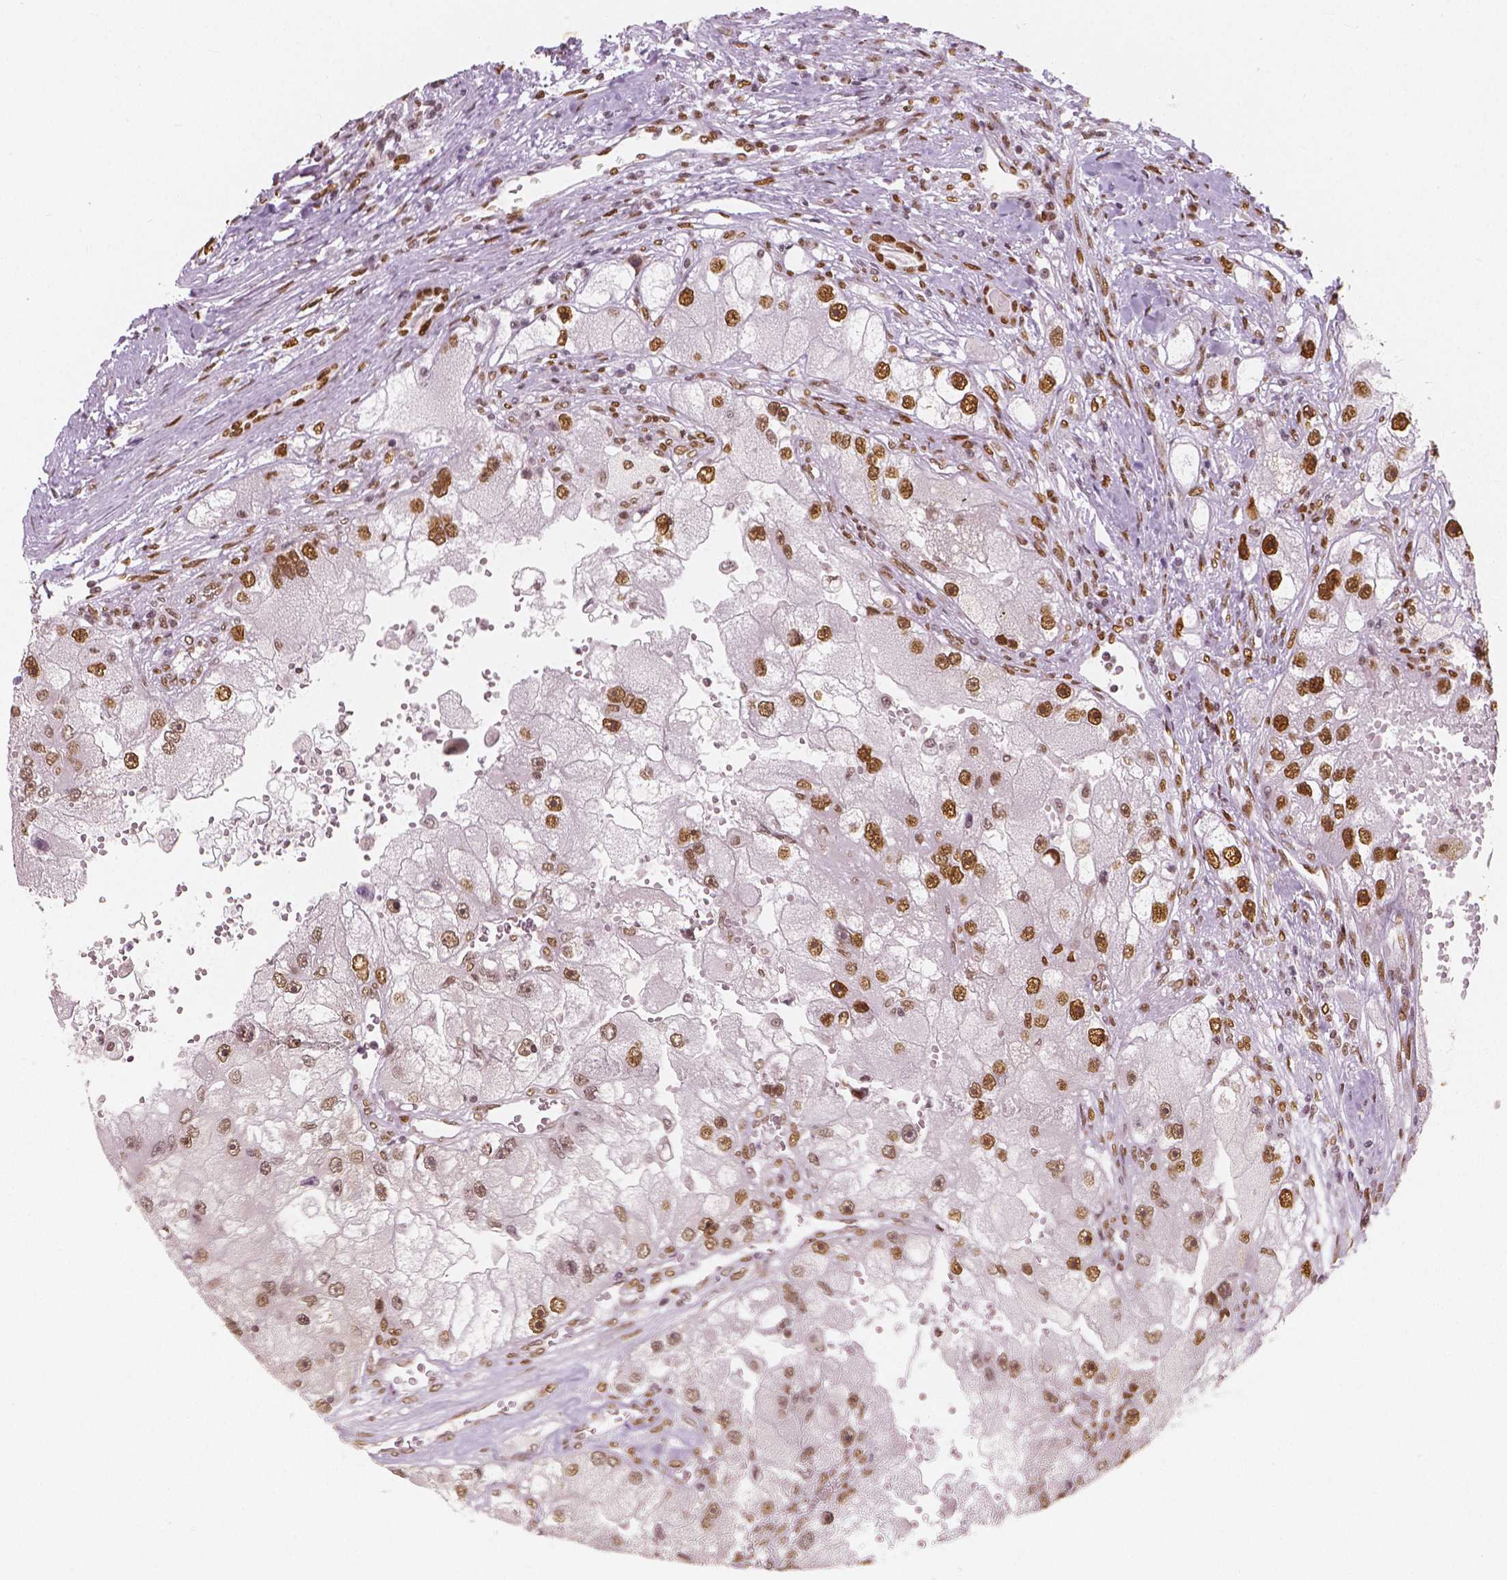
{"staining": {"intensity": "moderate", "quantity": ">75%", "location": "nuclear"}, "tissue": "renal cancer", "cell_type": "Tumor cells", "image_type": "cancer", "snomed": [{"axis": "morphology", "description": "Adenocarcinoma, NOS"}, {"axis": "topography", "description": "Kidney"}], "caption": "Immunohistochemistry (IHC) of adenocarcinoma (renal) shows medium levels of moderate nuclear positivity in approximately >75% of tumor cells.", "gene": "NUCKS1", "patient": {"sex": "male", "age": 63}}